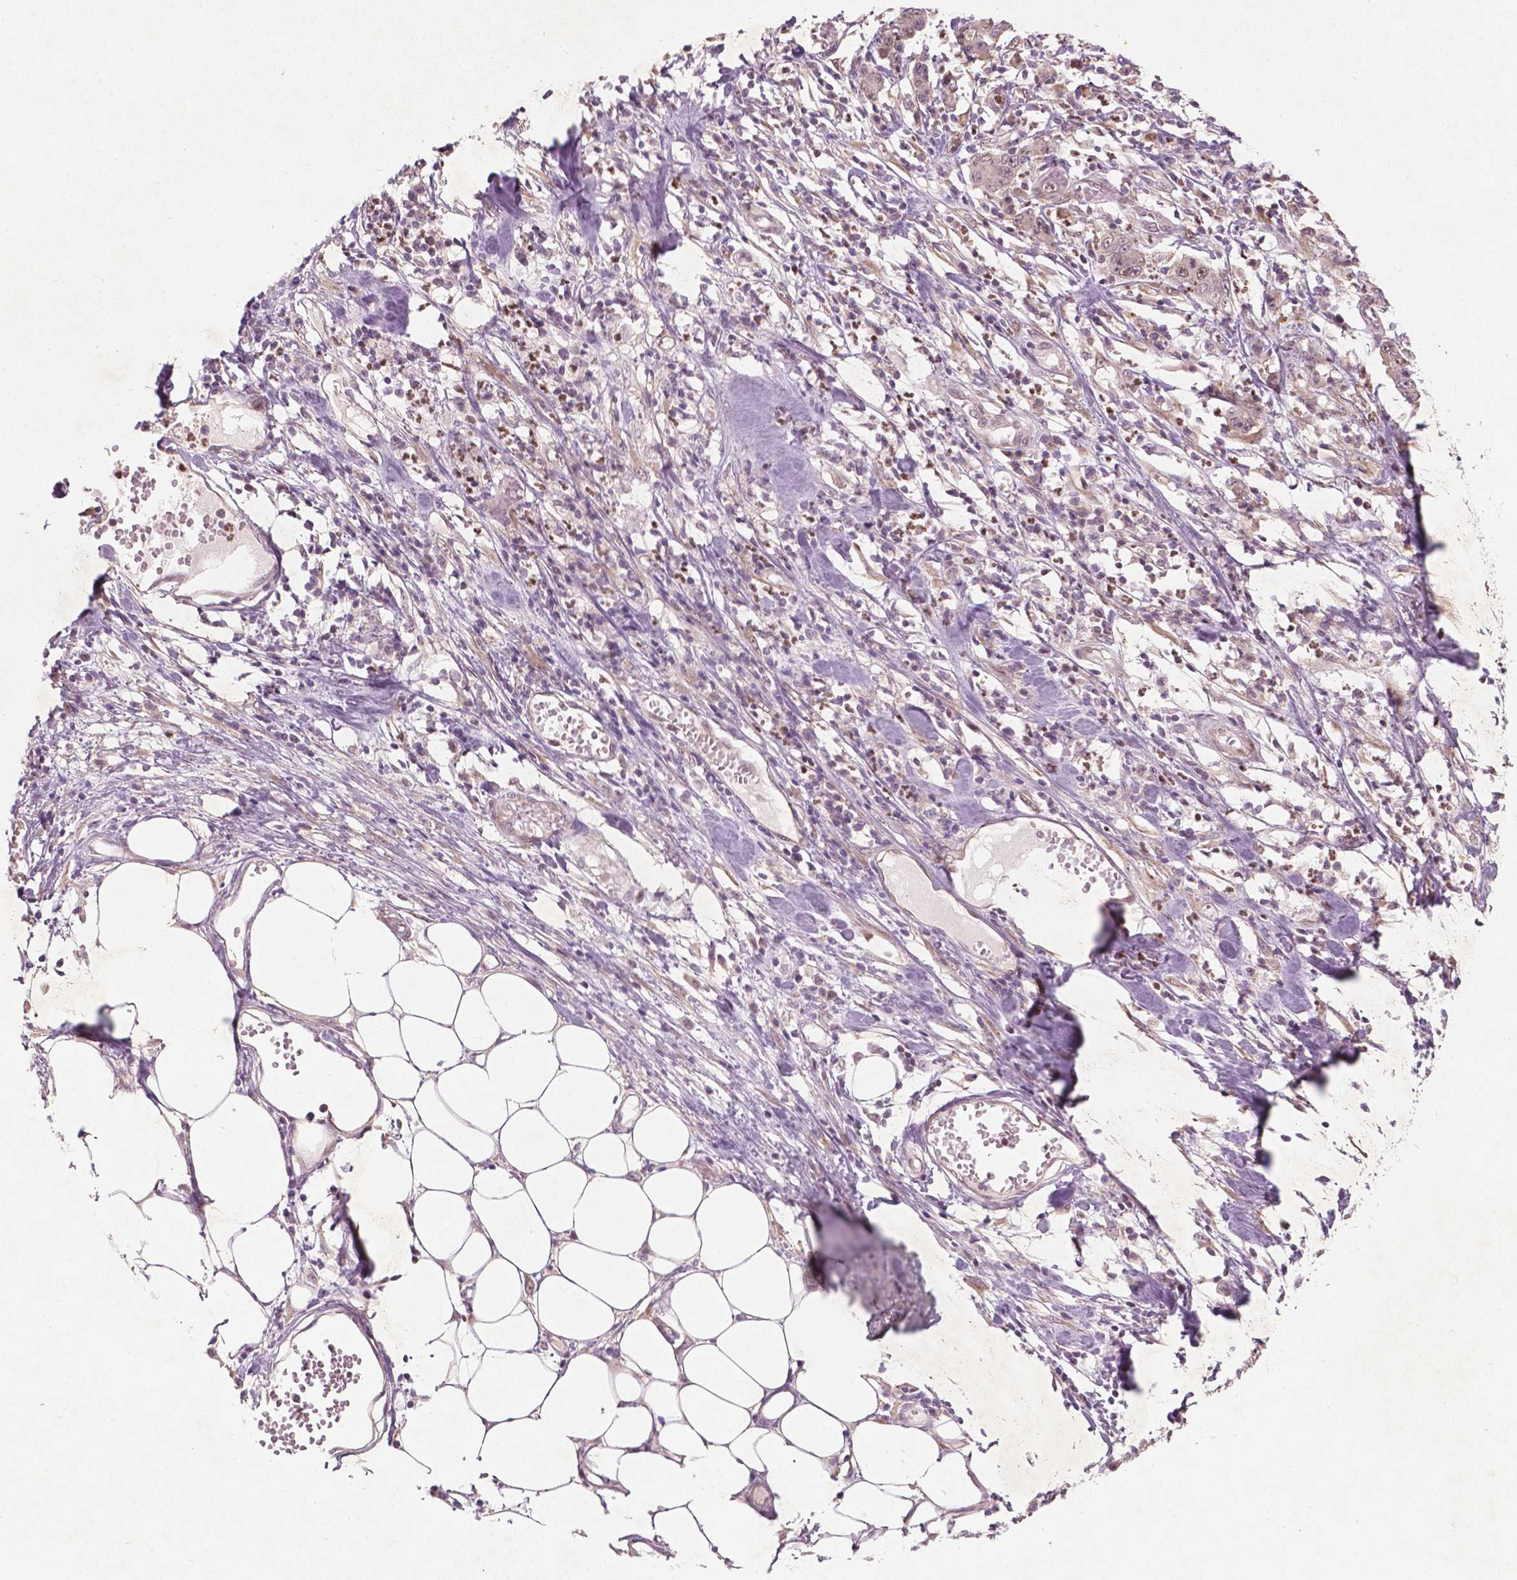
{"staining": {"intensity": "negative", "quantity": "none", "location": "none"}, "tissue": "stomach cancer", "cell_type": "Tumor cells", "image_type": "cancer", "snomed": [{"axis": "morphology", "description": "Adenocarcinoma, NOS"}, {"axis": "topography", "description": "Stomach, upper"}], "caption": "This is a photomicrograph of immunohistochemistry (IHC) staining of stomach cancer (adenocarcinoma), which shows no positivity in tumor cells.", "gene": "NFAT5", "patient": {"sex": "male", "age": 68}}